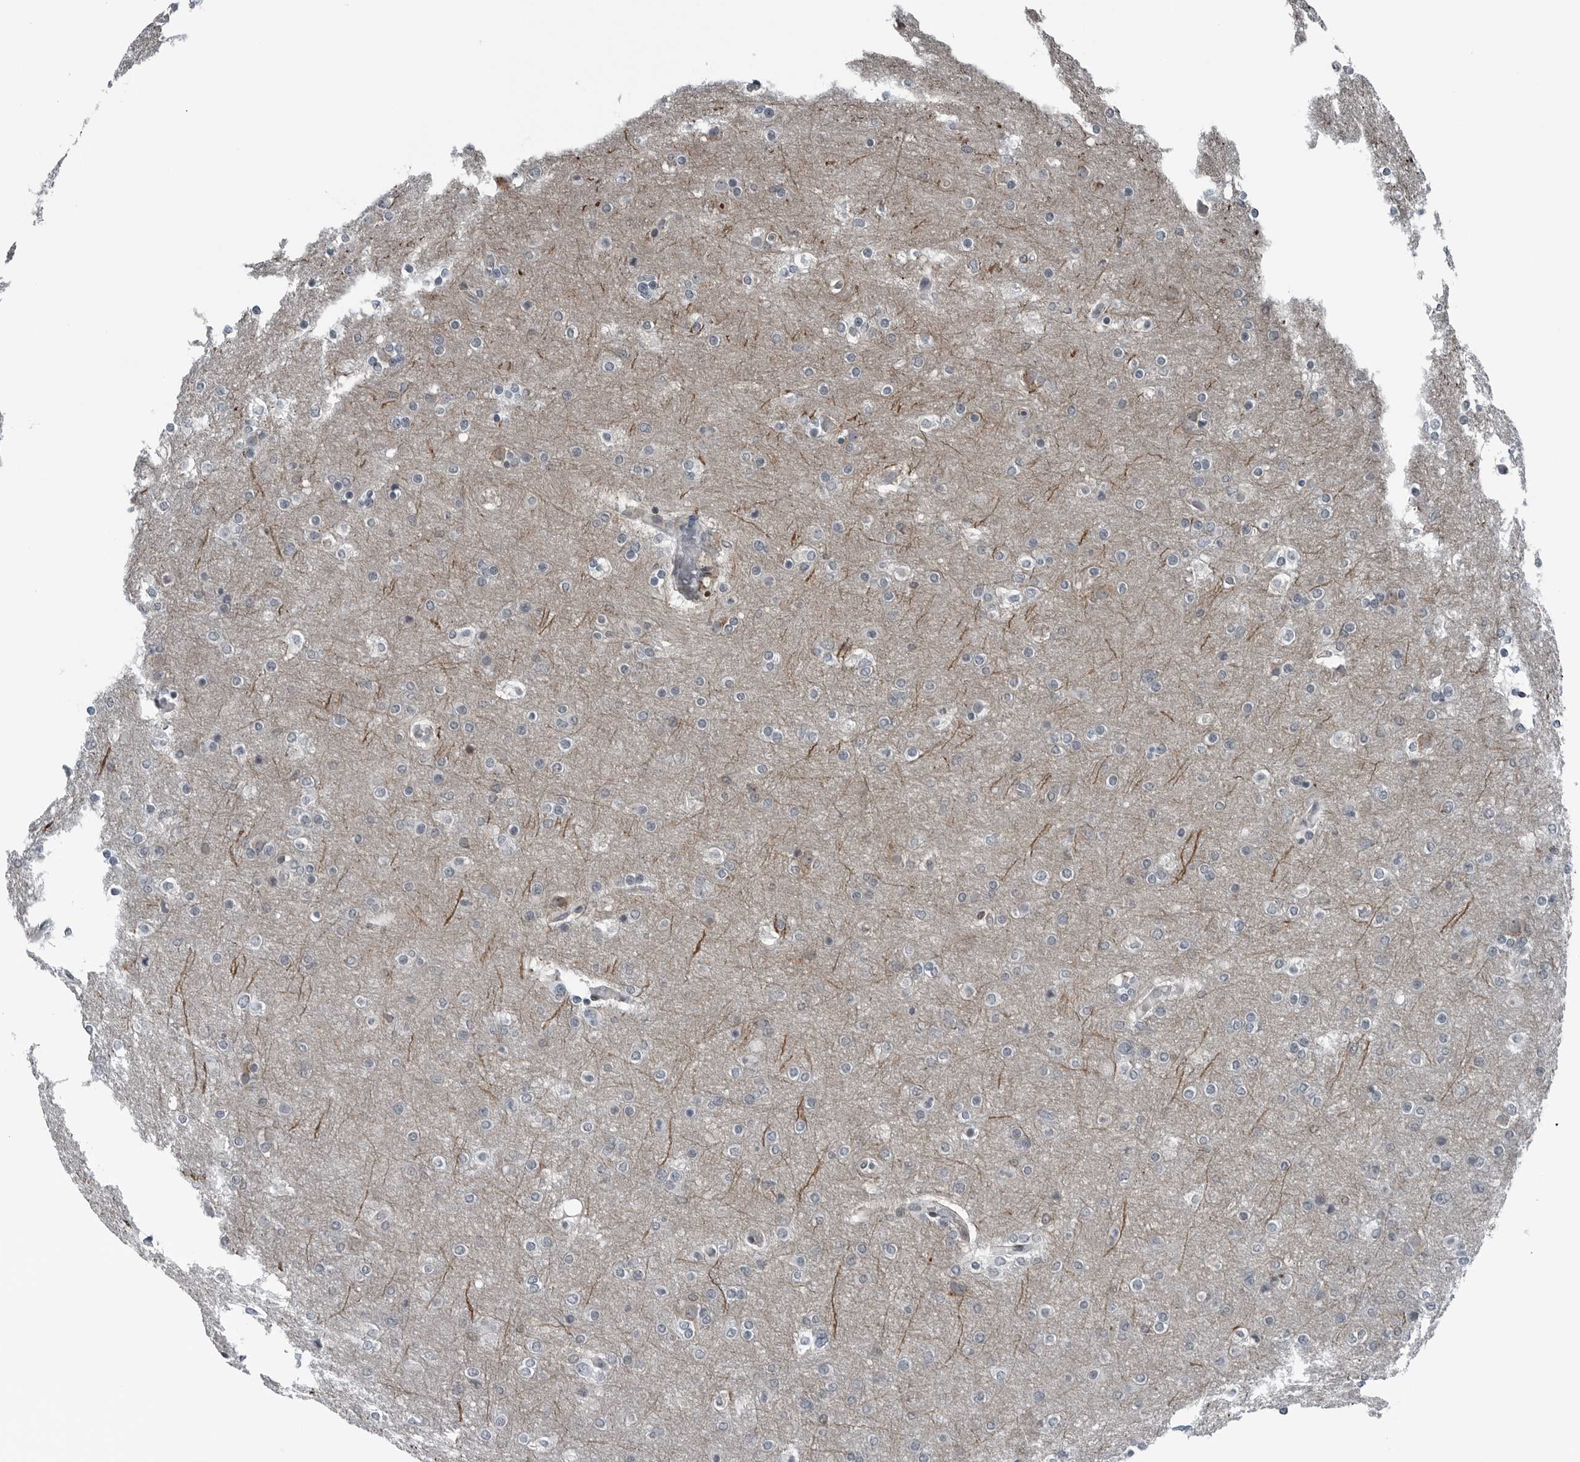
{"staining": {"intensity": "negative", "quantity": "none", "location": "none"}, "tissue": "glioma", "cell_type": "Tumor cells", "image_type": "cancer", "snomed": [{"axis": "morphology", "description": "Glioma, malignant, High grade"}, {"axis": "topography", "description": "Cerebral cortex"}], "caption": "High-grade glioma (malignant) stained for a protein using immunohistochemistry displays no positivity tumor cells.", "gene": "GAK", "patient": {"sex": "female", "age": 36}}